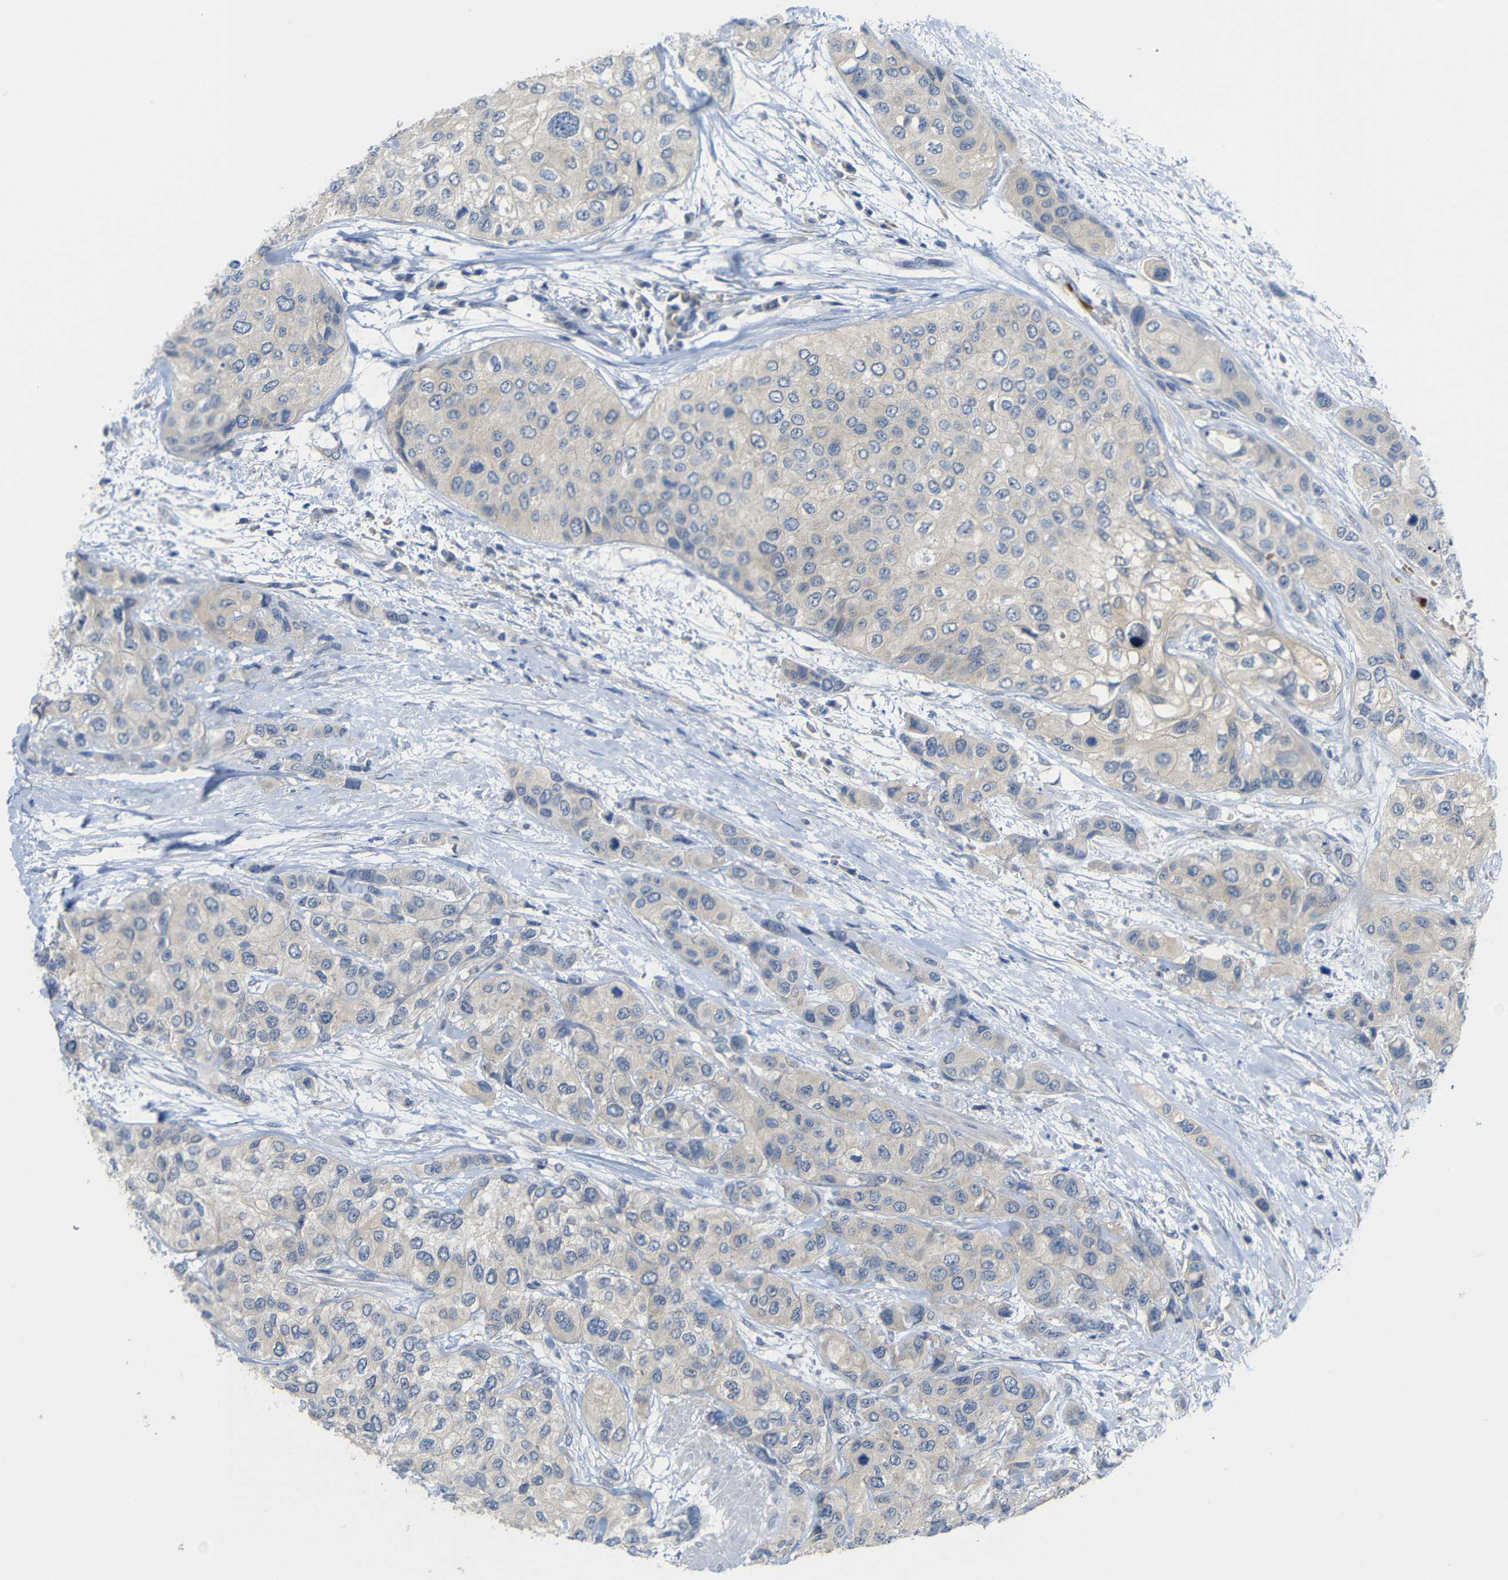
{"staining": {"intensity": "weak", "quantity": "<25%", "location": "cytoplasmic/membranous"}, "tissue": "urothelial cancer", "cell_type": "Tumor cells", "image_type": "cancer", "snomed": [{"axis": "morphology", "description": "Urothelial carcinoma, High grade"}, {"axis": "topography", "description": "Urinary bladder"}], "caption": "Immunohistochemistry of human high-grade urothelial carcinoma displays no positivity in tumor cells.", "gene": "TBC1D32", "patient": {"sex": "female", "age": 56}}